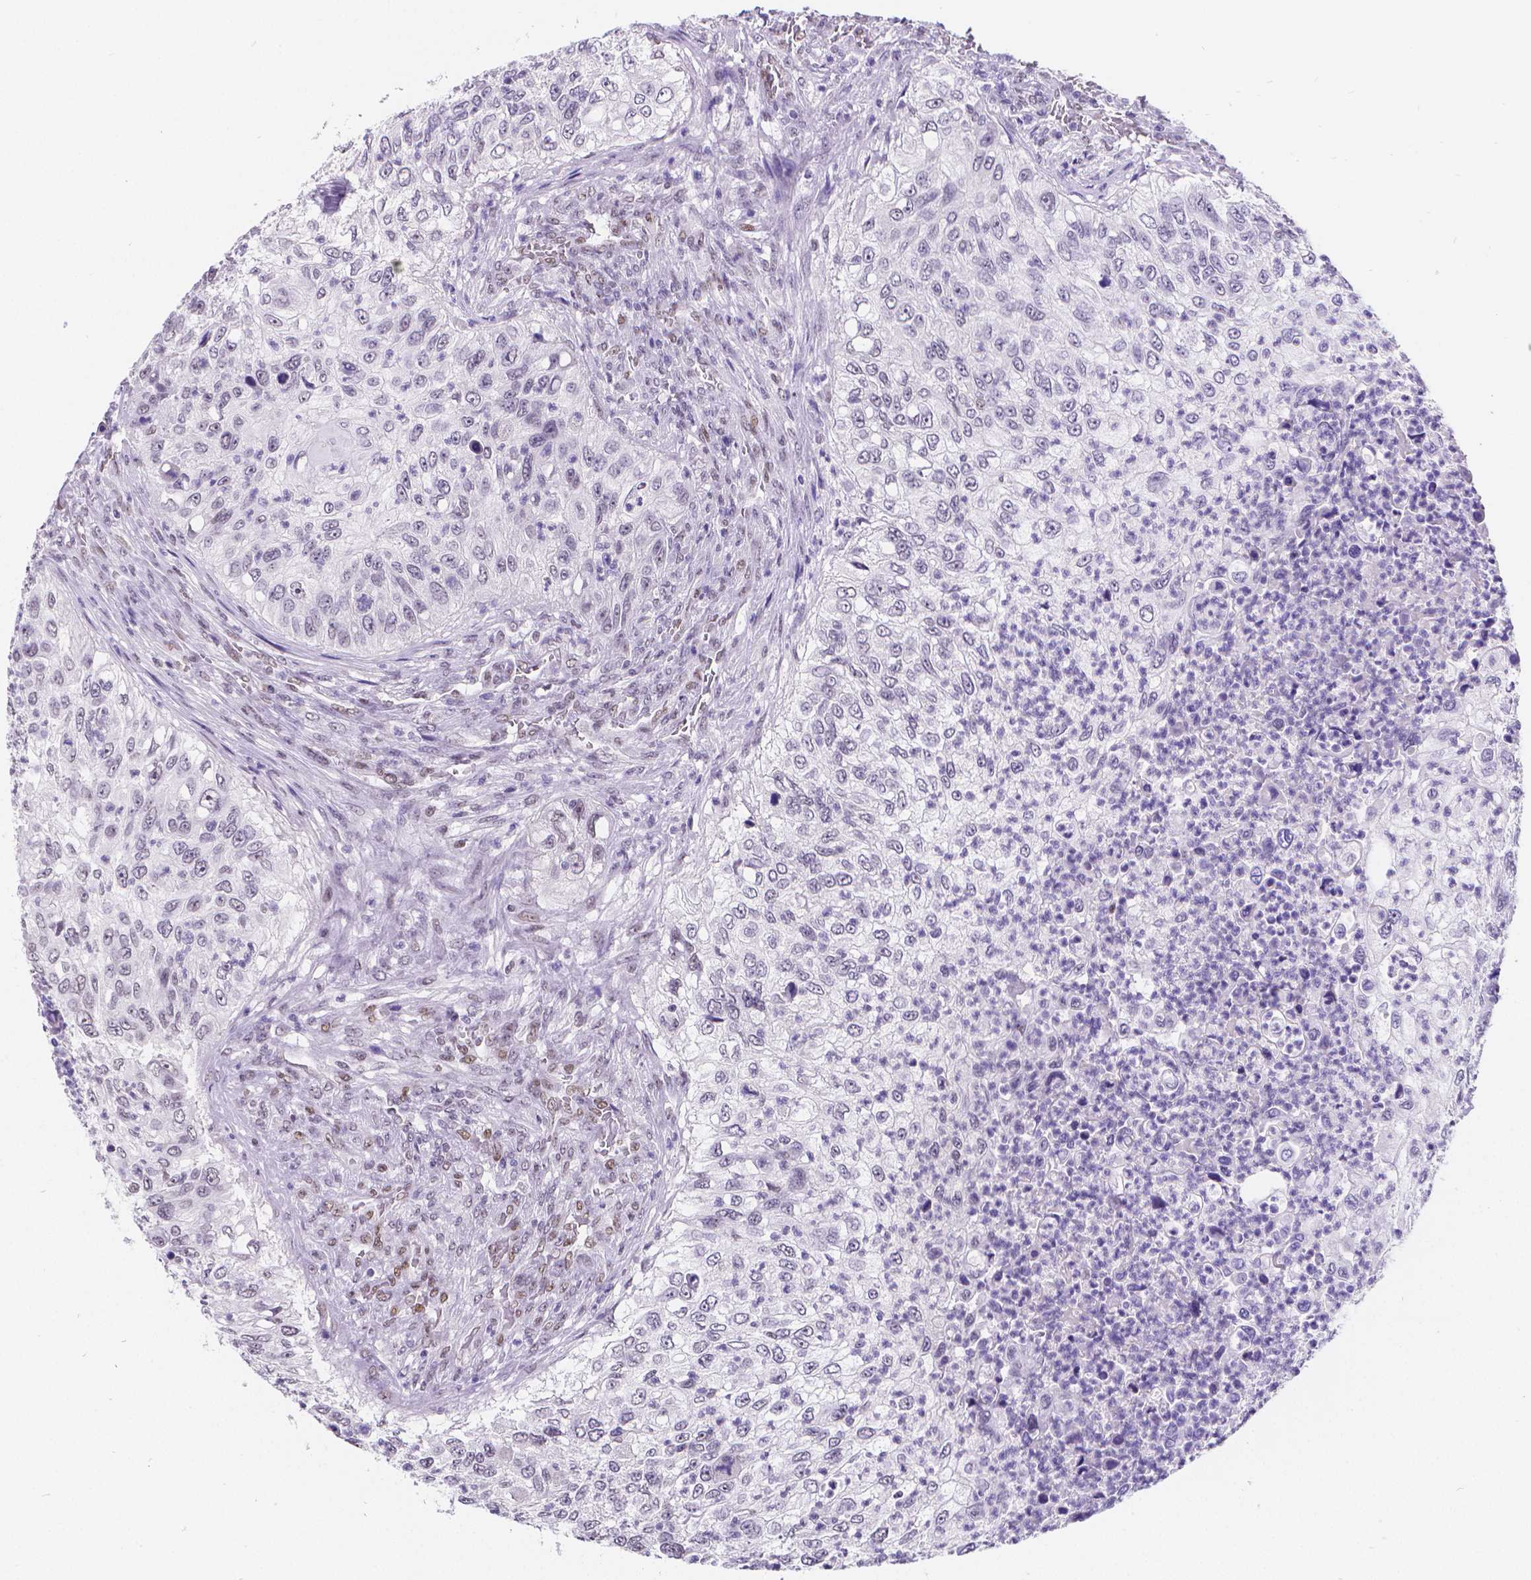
{"staining": {"intensity": "negative", "quantity": "none", "location": "none"}, "tissue": "urothelial cancer", "cell_type": "Tumor cells", "image_type": "cancer", "snomed": [{"axis": "morphology", "description": "Urothelial carcinoma, High grade"}, {"axis": "topography", "description": "Urinary bladder"}], "caption": "High magnification brightfield microscopy of high-grade urothelial carcinoma stained with DAB (brown) and counterstained with hematoxylin (blue): tumor cells show no significant staining.", "gene": "MEF2C", "patient": {"sex": "female", "age": 60}}